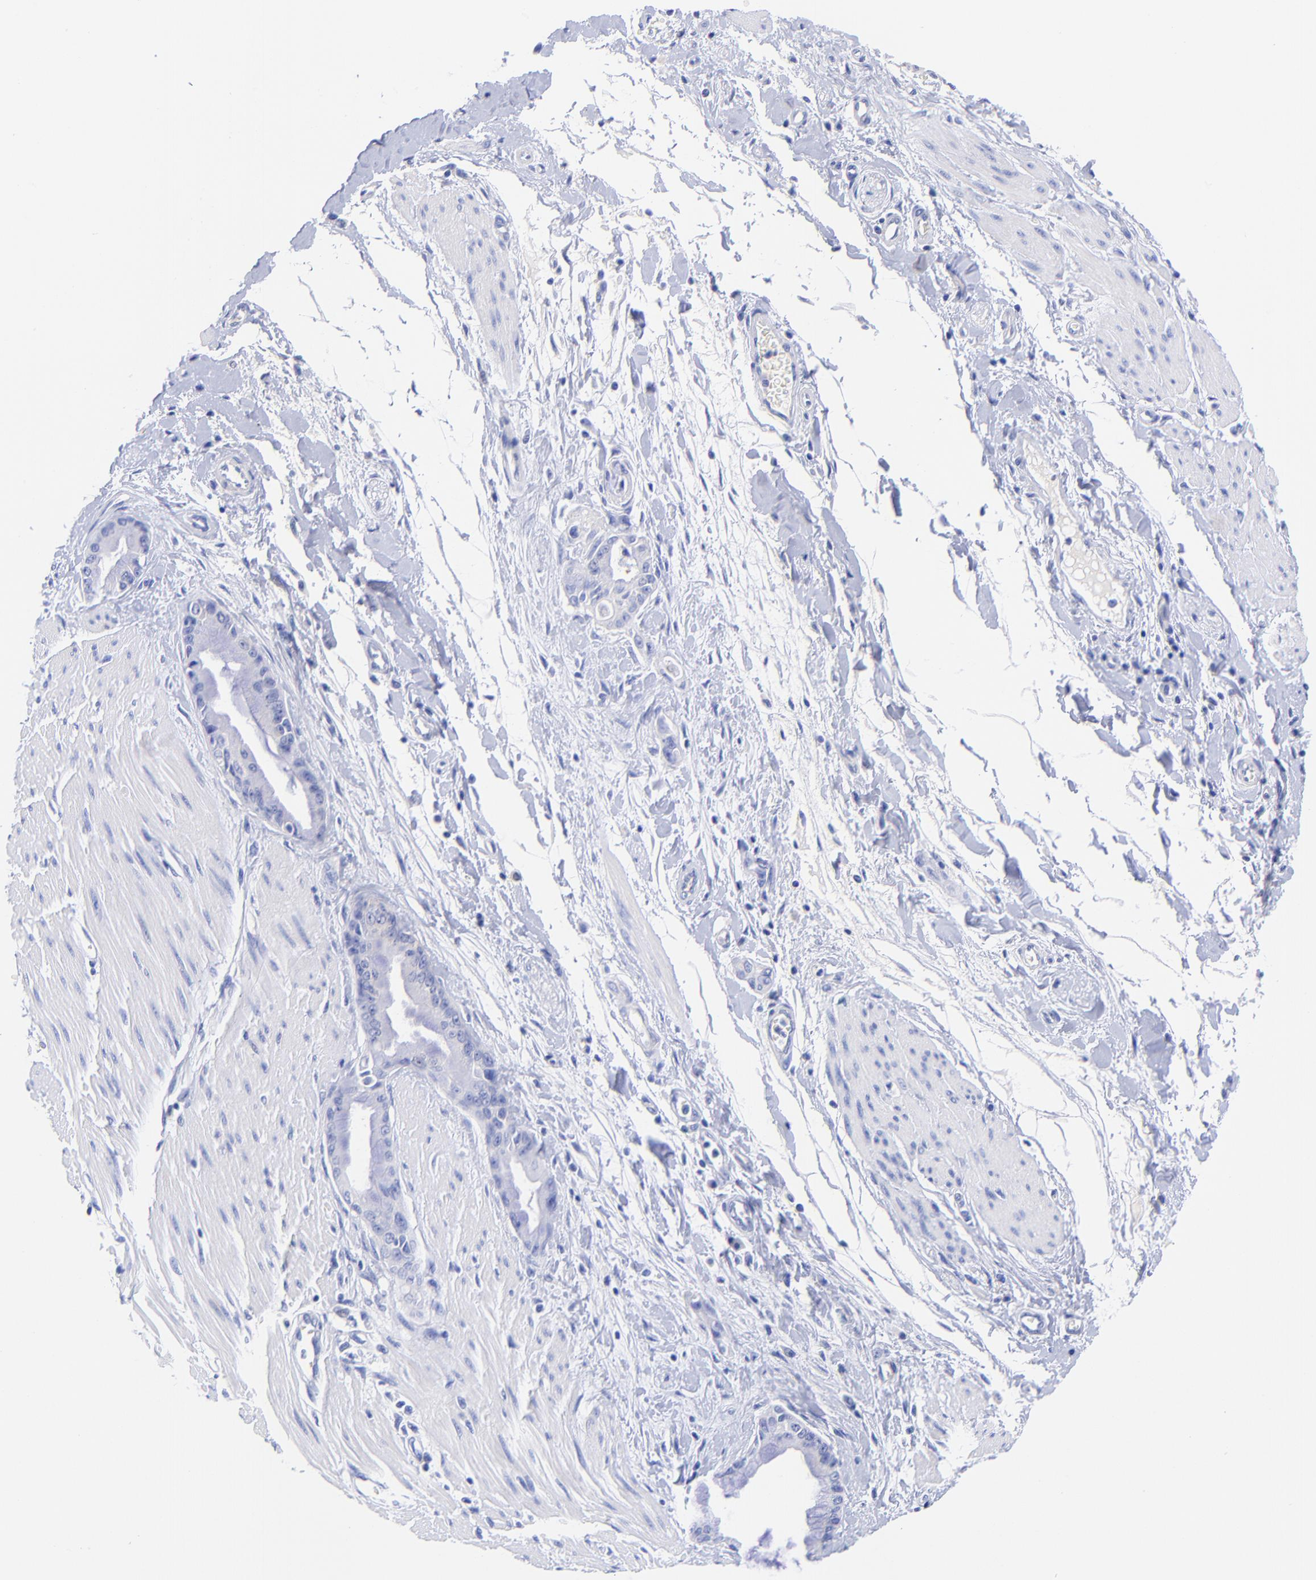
{"staining": {"intensity": "negative", "quantity": "none", "location": "none"}, "tissue": "pancreatic cancer", "cell_type": "Tumor cells", "image_type": "cancer", "snomed": [{"axis": "morphology", "description": "Adenocarcinoma, NOS"}, {"axis": "topography", "description": "Pancreas"}], "caption": "Tumor cells show no significant positivity in adenocarcinoma (pancreatic).", "gene": "GPHN", "patient": {"sex": "male", "age": 59}}